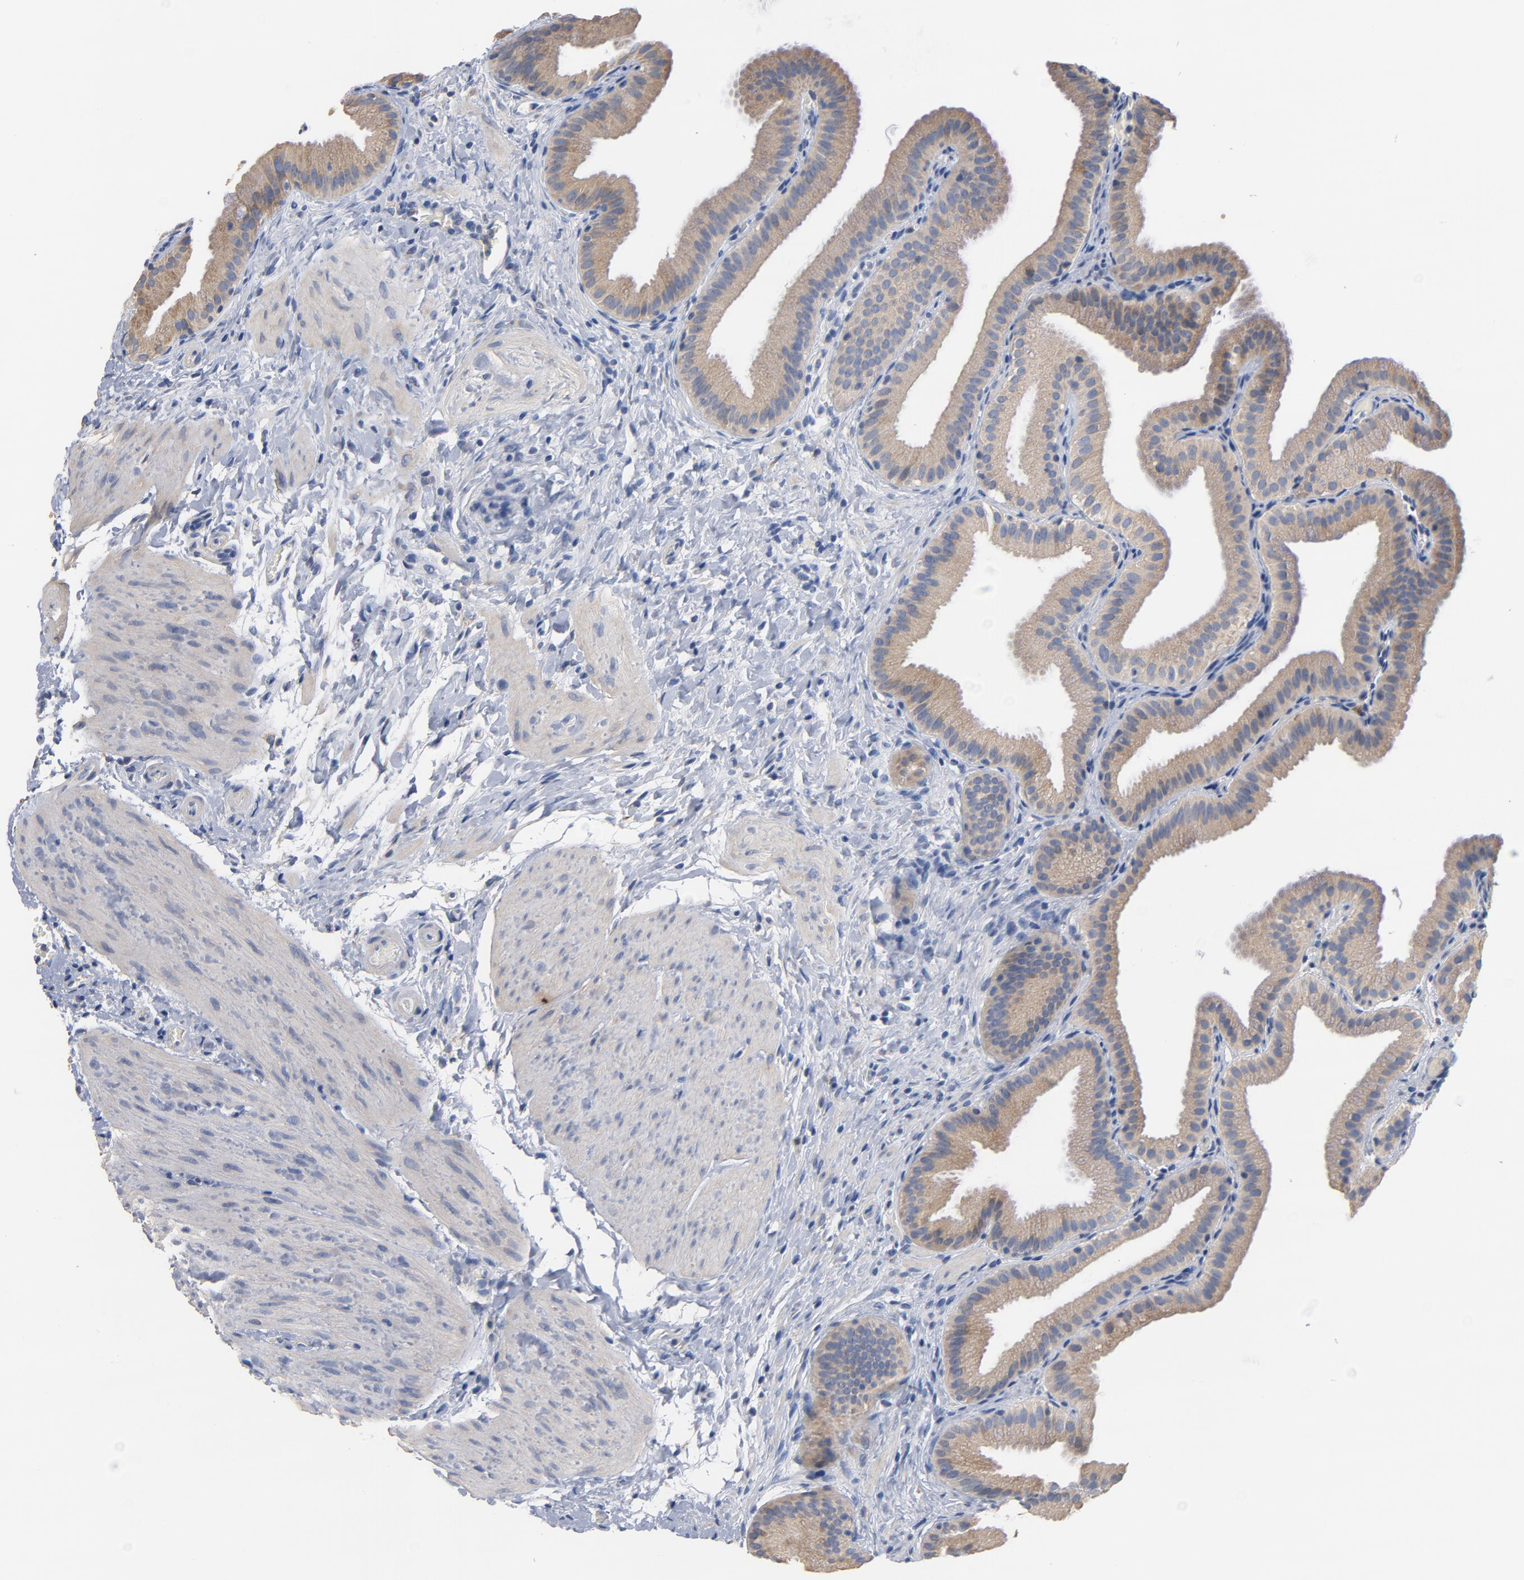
{"staining": {"intensity": "weak", "quantity": ">75%", "location": "cytoplasmic/membranous"}, "tissue": "gallbladder", "cell_type": "Glandular cells", "image_type": "normal", "snomed": [{"axis": "morphology", "description": "Normal tissue, NOS"}, {"axis": "topography", "description": "Gallbladder"}], "caption": "Immunohistochemical staining of benign human gallbladder reveals weak cytoplasmic/membranous protein staining in approximately >75% of glandular cells.", "gene": "TLR4", "patient": {"sex": "female", "age": 63}}